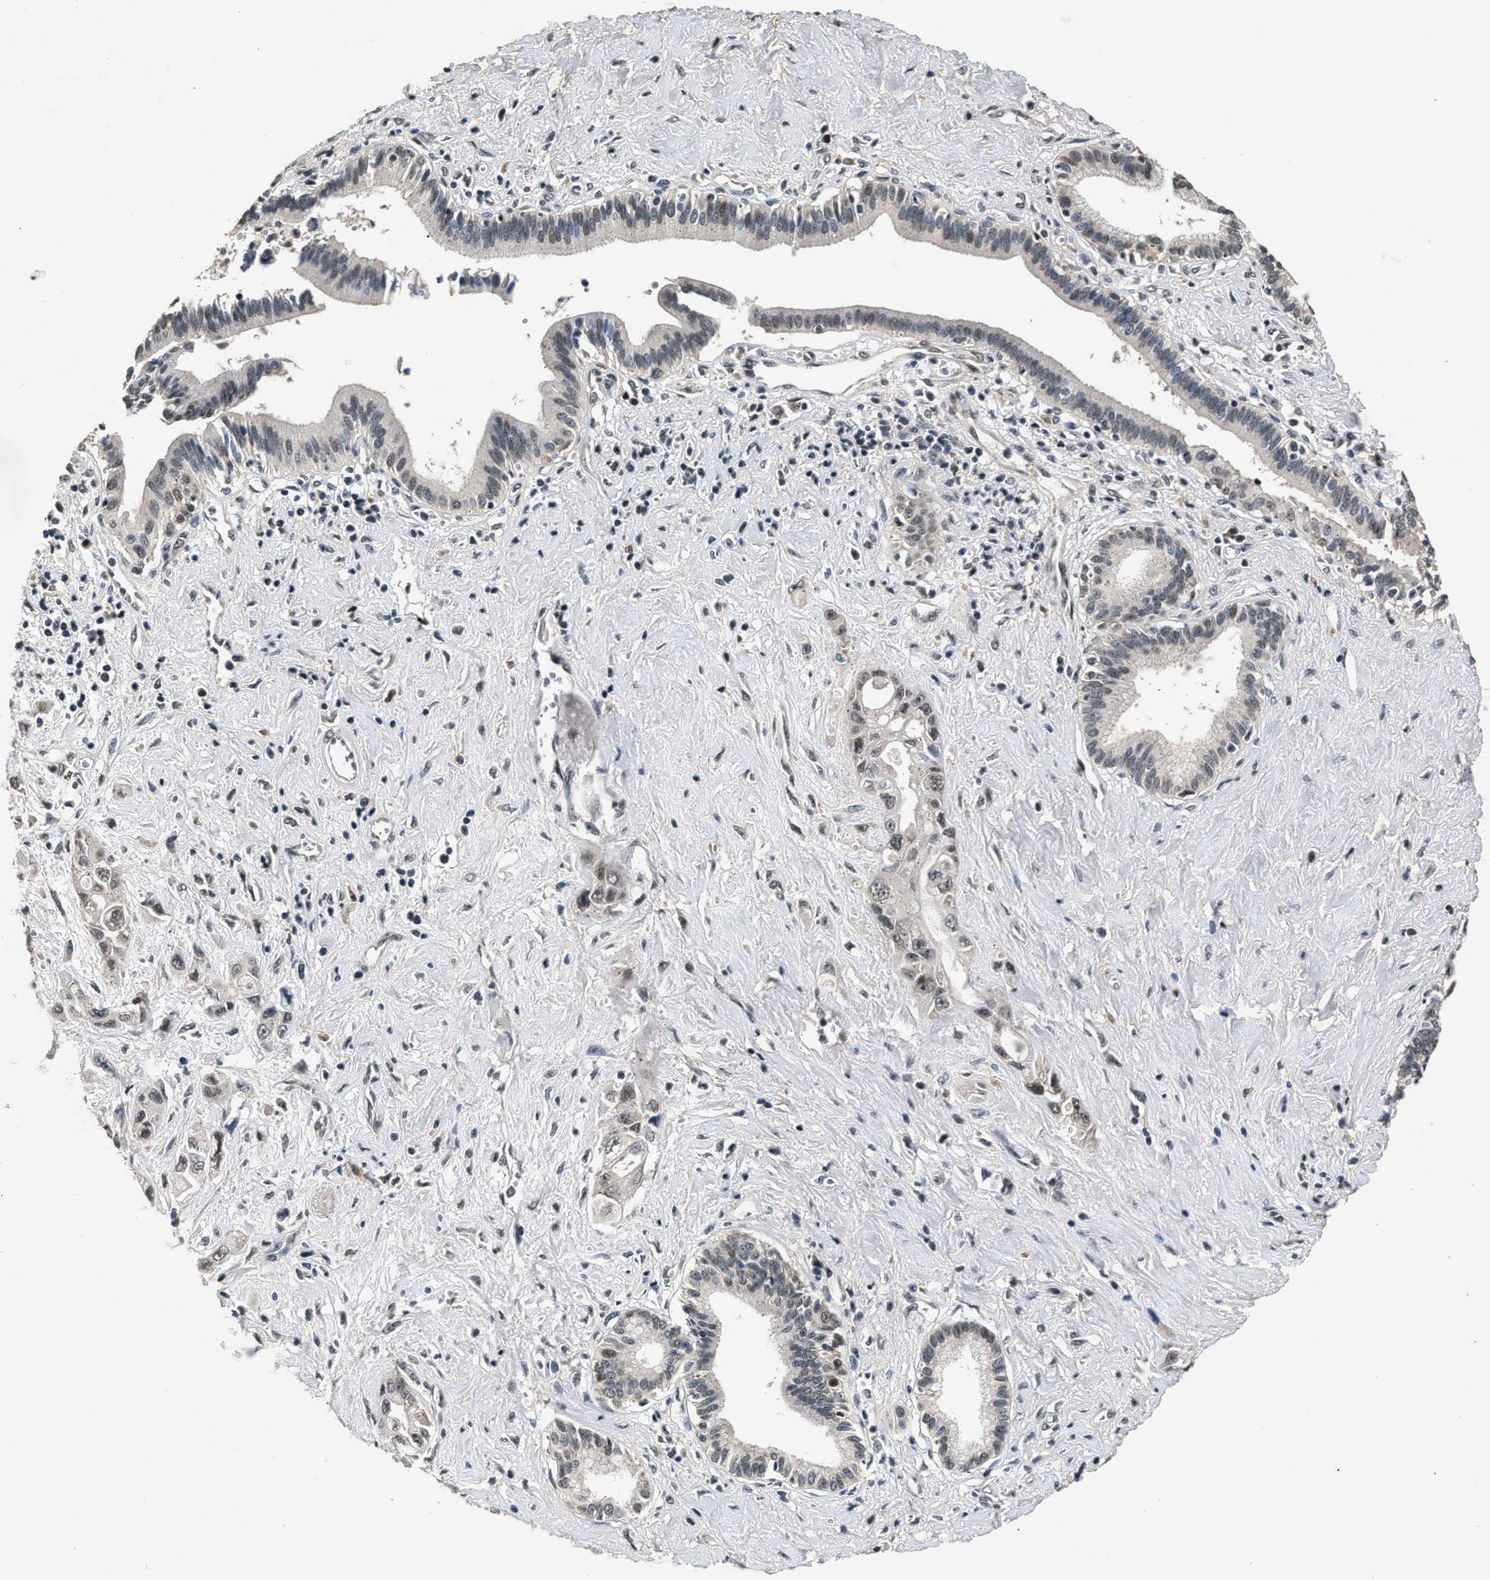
{"staining": {"intensity": "weak", "quantity": "<25%", "location": "nuclear"}, "tissue": "pancreatic cancer", "cell_type": "Tumor cells", "image_type": "cancer", "snomed": [{"axis": "morphology", "description": "Adenocarcinoma, NOS"}, {"axis": "topography", "description": "Pancreas"}], "caption": "High power microscopy micrograph of an immunohistochemistry (IHC) photomicrograph of pancreatic cancer, revealing no significant positivity in tumor cells. (DAB IHC with hematoxylin counter stain).", "gene": "RBM33", "patient": {"sex": "female", "age": 66}}